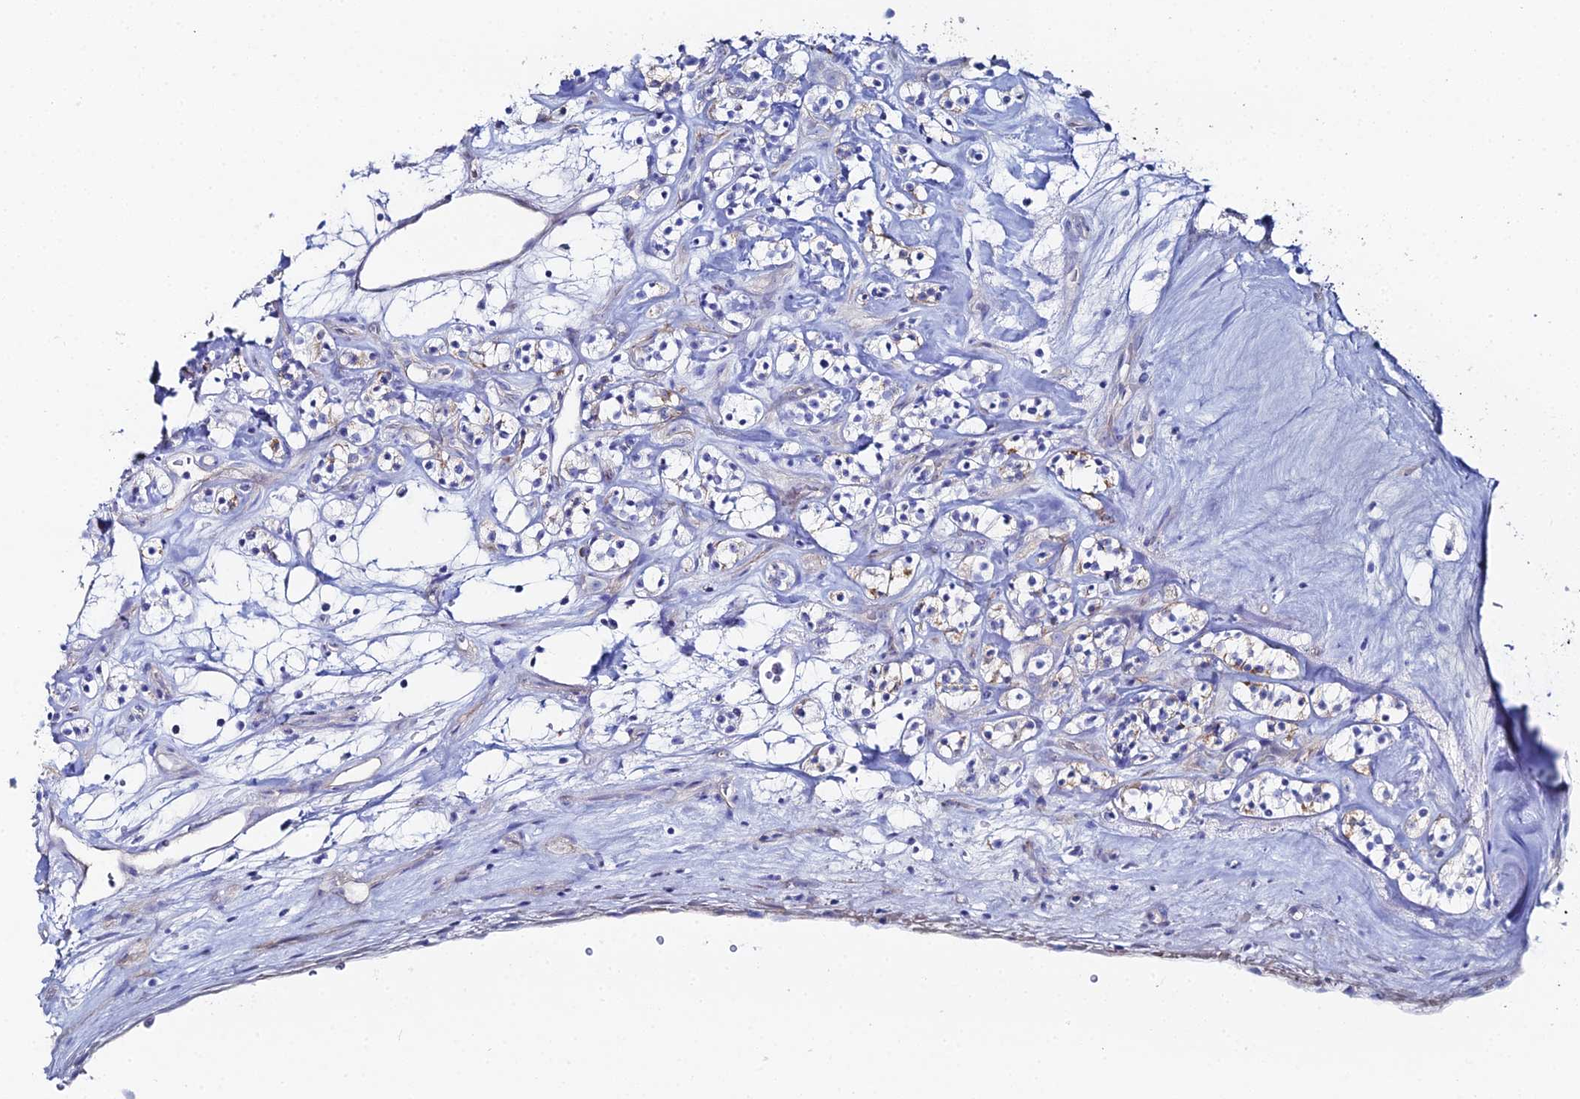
{"staining": {"intensity": "weak", "quantity": "<25%", "location": "cytoplasmic/membranous"}, "tissue": "renal cancer", "cell_type": "Tumor cells", "image_type": "cancer", "snomed": [{"axis": "morphology", "description": "Adenocarcinoma, NOS"}, {"axis": "topography", "description": "Kidney"}], "caption": "Immunohistochemical staining of human renal cancer reveals no significant staining in tumor cells.", "gene": "DHX34", "patient": {"sex": "male", "age": 77}}